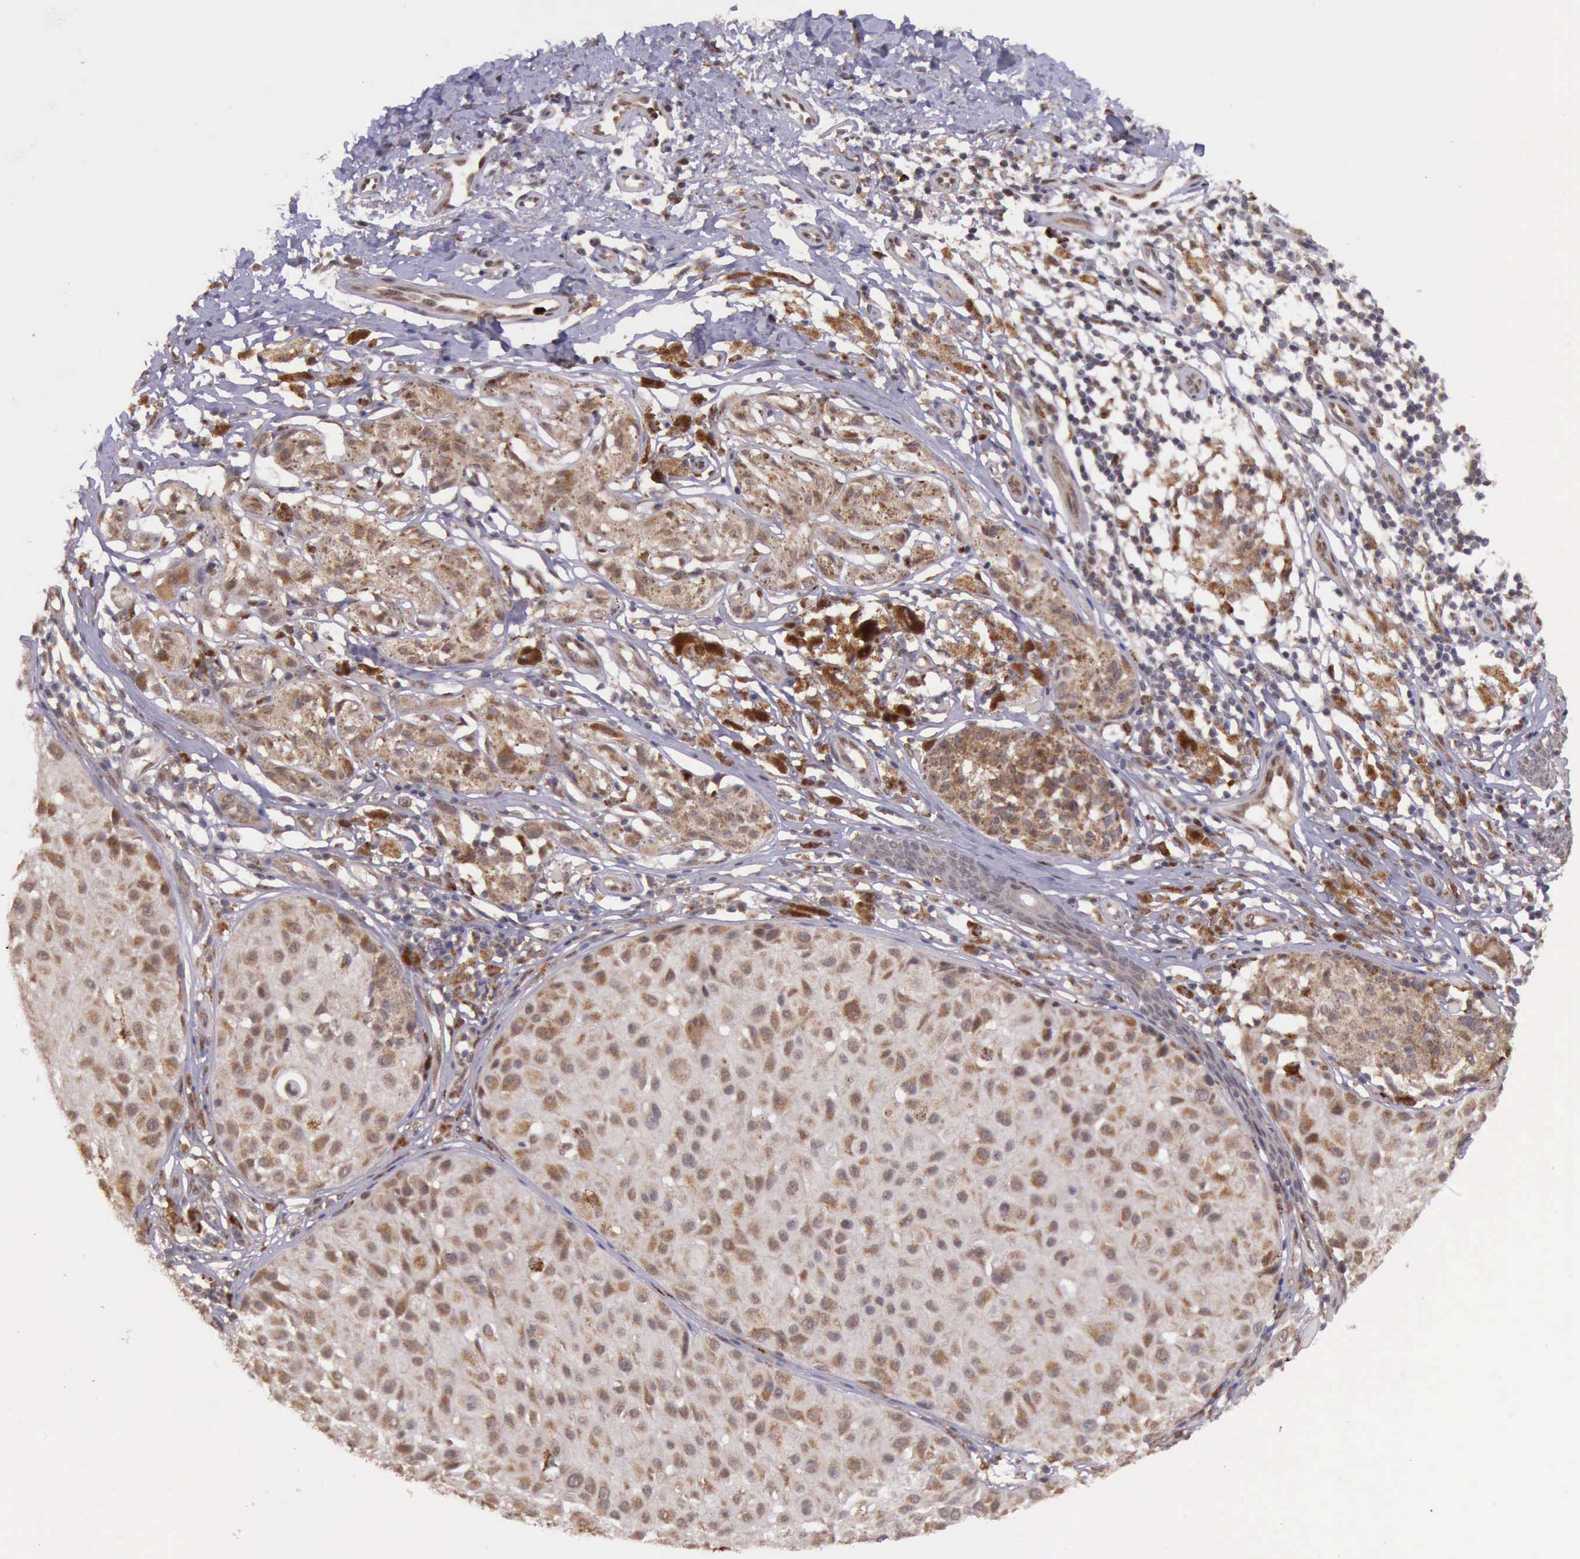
{"staining": {"intensity": "strong", "quantity": ">75%", "location": "cytoplasmic/membranous"}, "tissue": "melanoma", "cell_type": "Tumor cells", "image_type": "cancer", "snomed": [{"axis": "morphology", "description": "Malignant melanoma, NOS"}, {"axis": "topography", "description": "Skin"}], "caption": "Protein expression analysis of malignant melanoma reveals strong cytoplasmic/membranous positivity in approximately >75% of tumor cells.", "gene": "ARMCX3", "patient": {"sex": "male", "age": 36}}